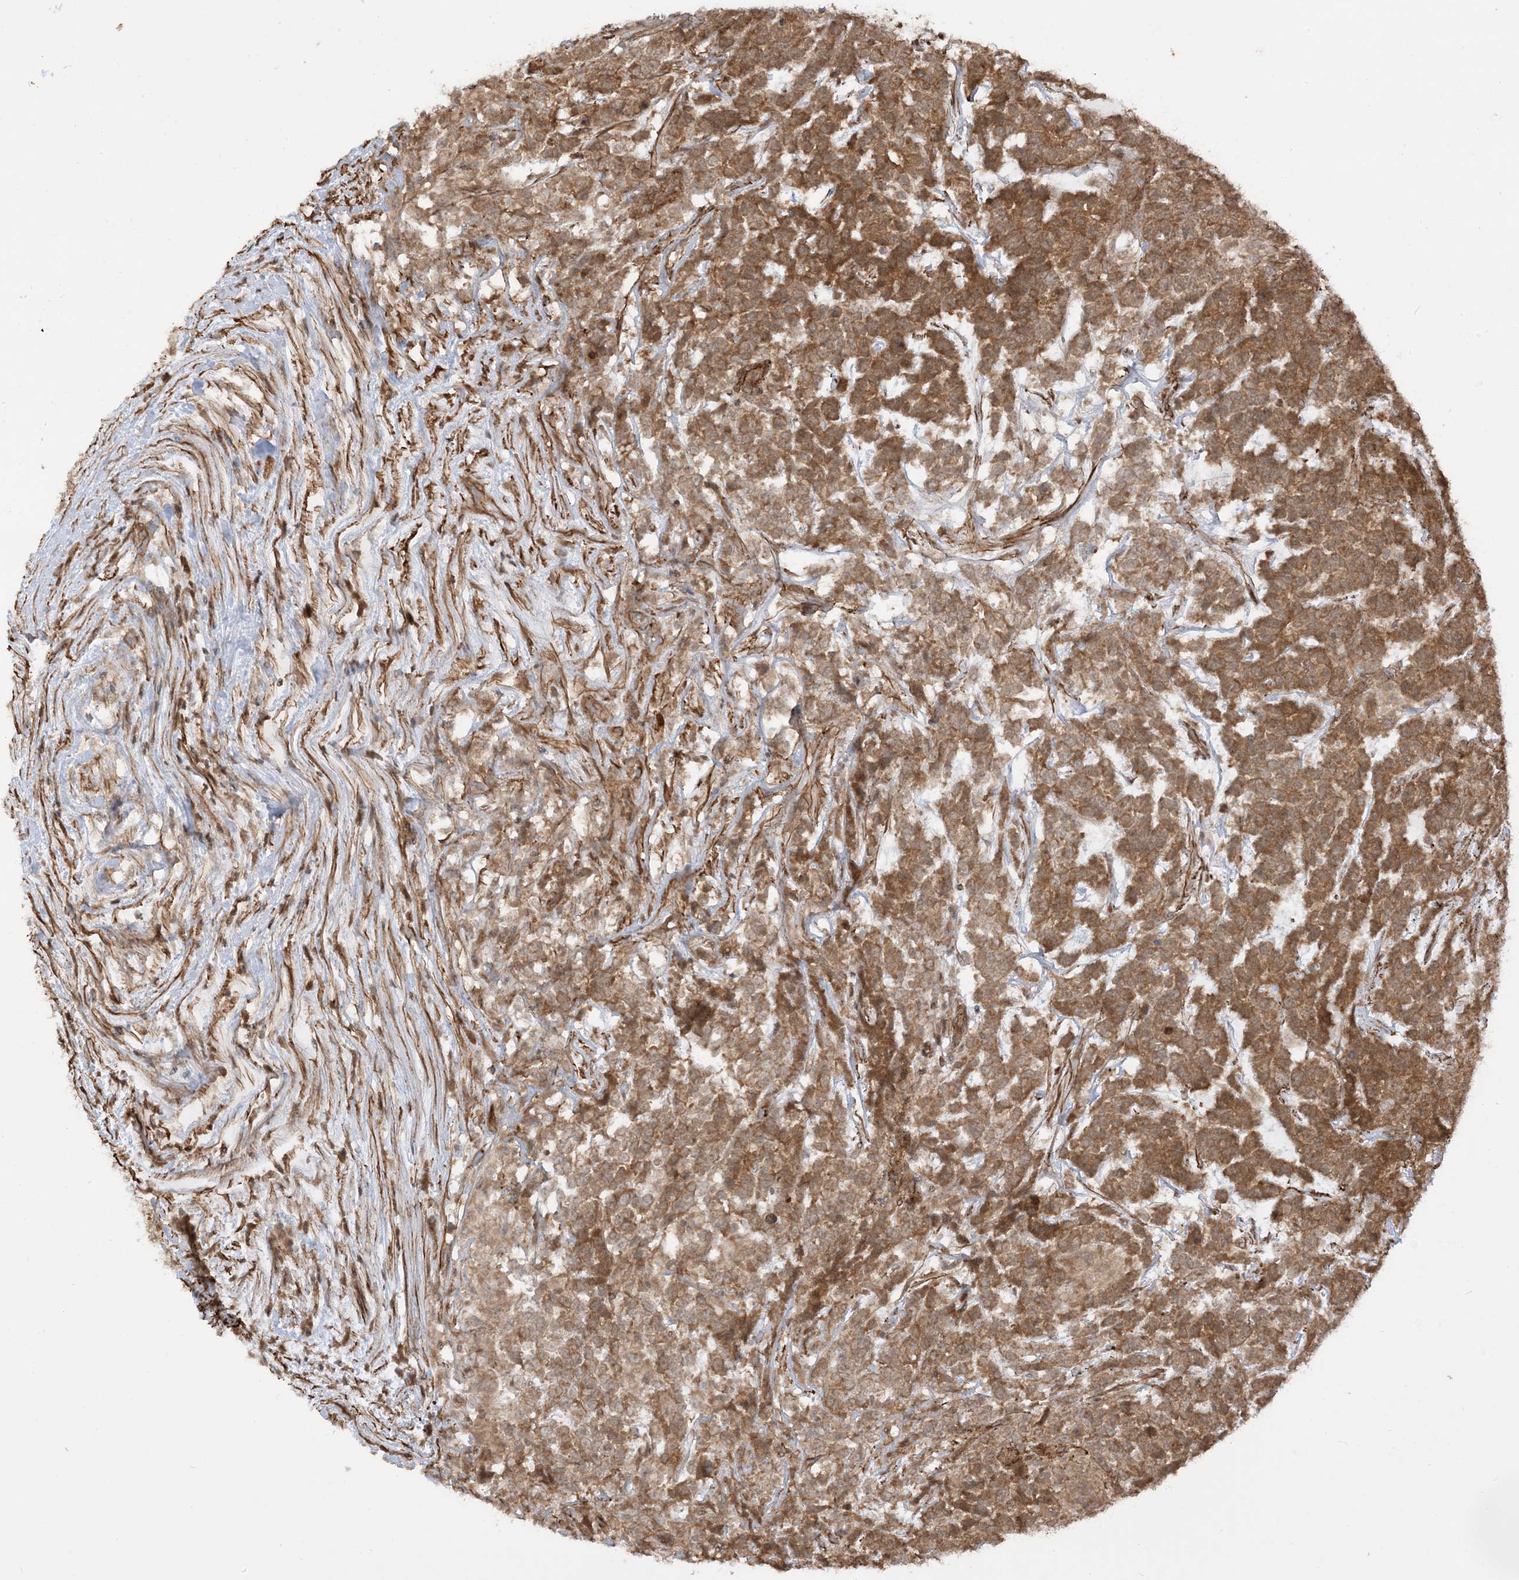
{"staining": {"intensity": "strong", "quantity": ">75%", "location": "cytoplasmic/membranous"}, "tissue": "testis cancer", "cell_type": "Tumor cells", "image_type": "cancer", "snomed": [{"axis": "morphology", "description": "Carcinoma, Embryonal, NOS"}, {"axis": "topography", "description": "Testis"}], "caption": "IHC (DAB) staining of human embryonal carcinoma (testis) exhibits strong cytoplasmic/membranous protein expression in about >75% of tumor cells.", "gene": "TBCC", "patient": {"sex": "male", "age": 26}}